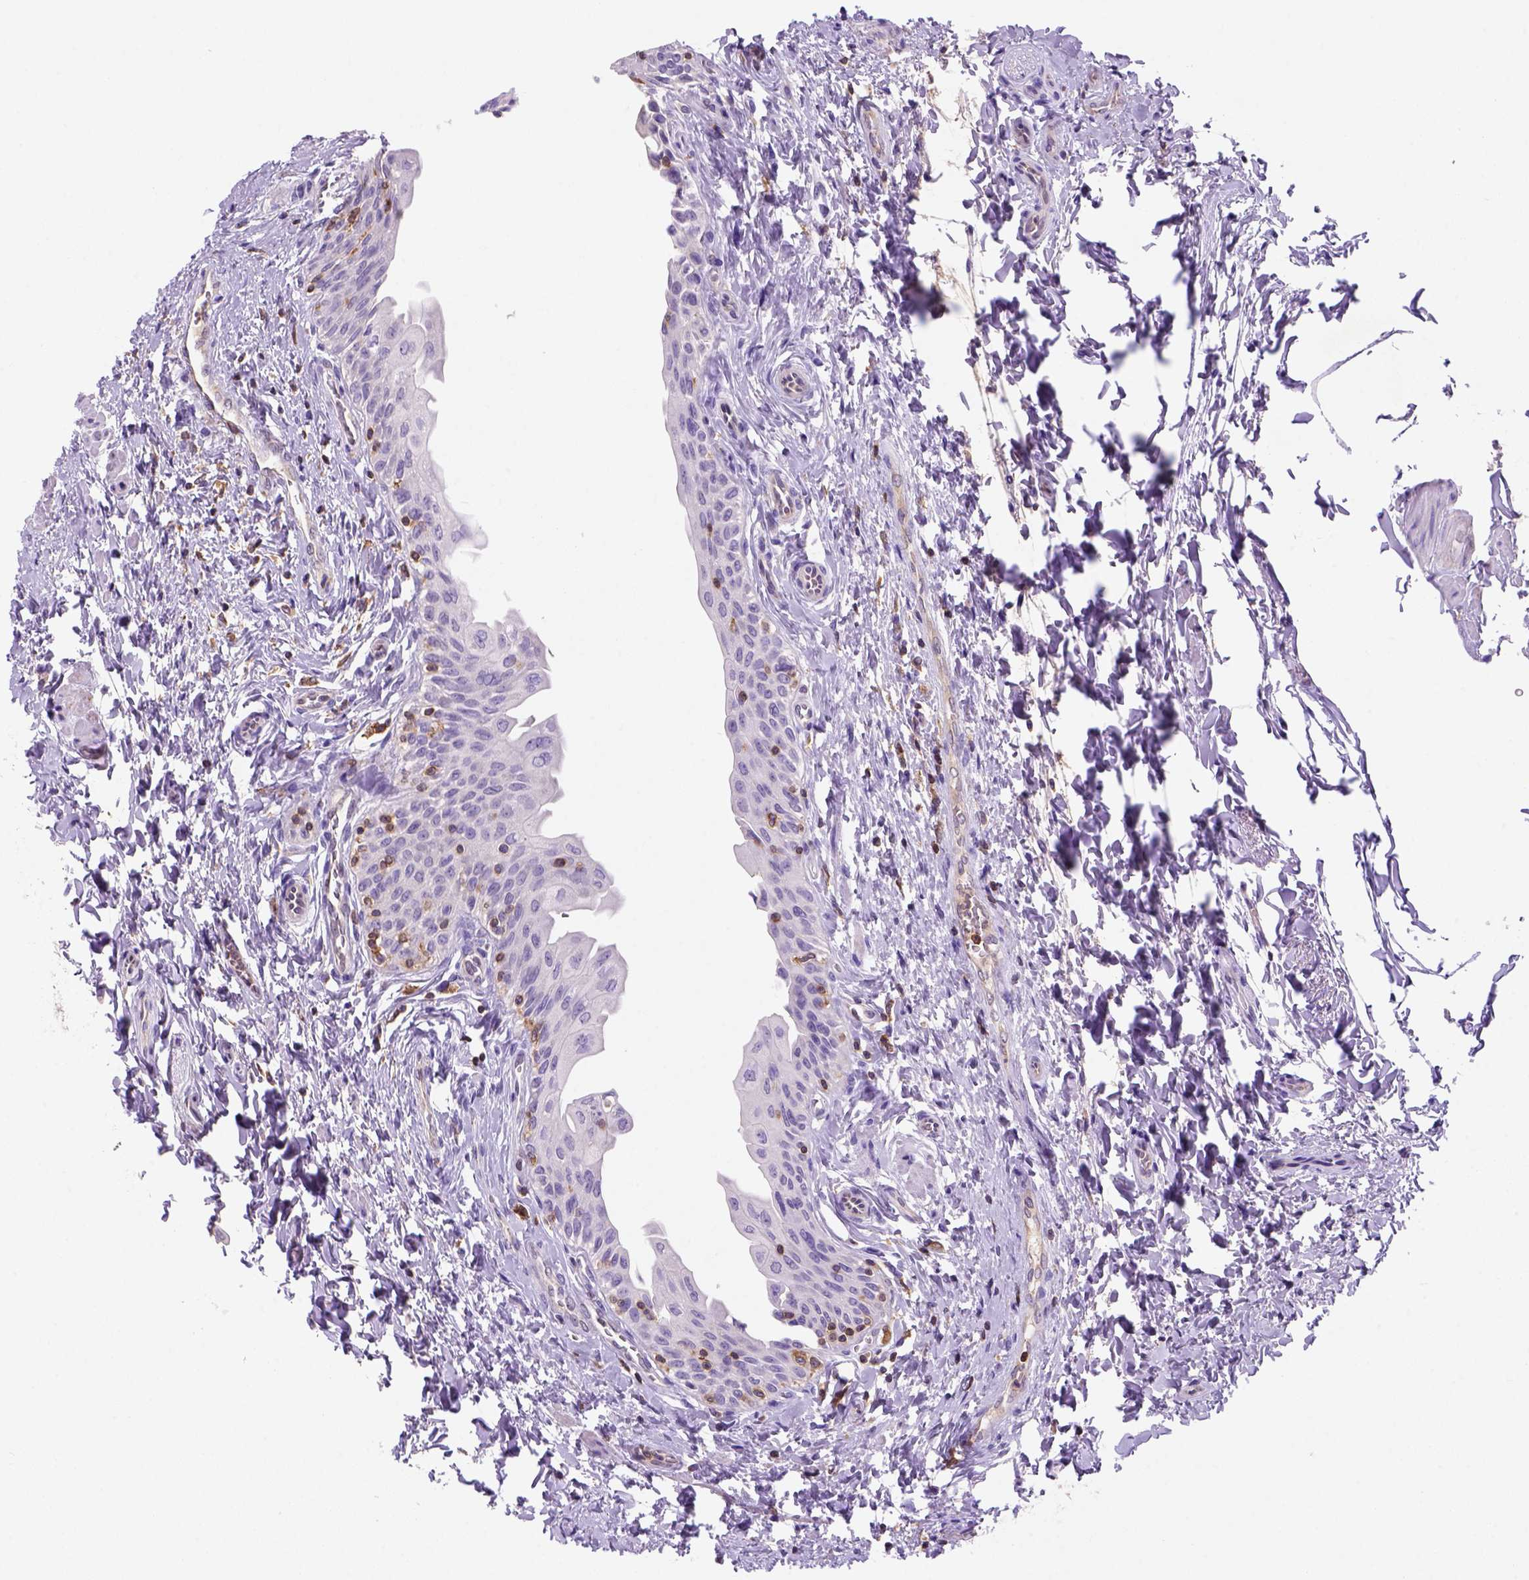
{"staining": {"intensity": "negative", "quantity": "none", "location": "none"}, "tissue": "urinary bladder", "cell_type": "Urothelial cells", "image_type": "normal", "snomed": [{"axis": "morphology", "description": "Normal tissue, NOS"}, {"axis": "topography", "description": "Urinary bladder"}], "caption": "Normal urinary bladder was stained to show a protein in brown. There is no significant staining in urothelial cells. The staining is performed using DAB brown chromogen with nuclei counter-stained in using hematoxylin.", "gene": "INPP5D", "patient": {"sex": "male", "age": 56}}